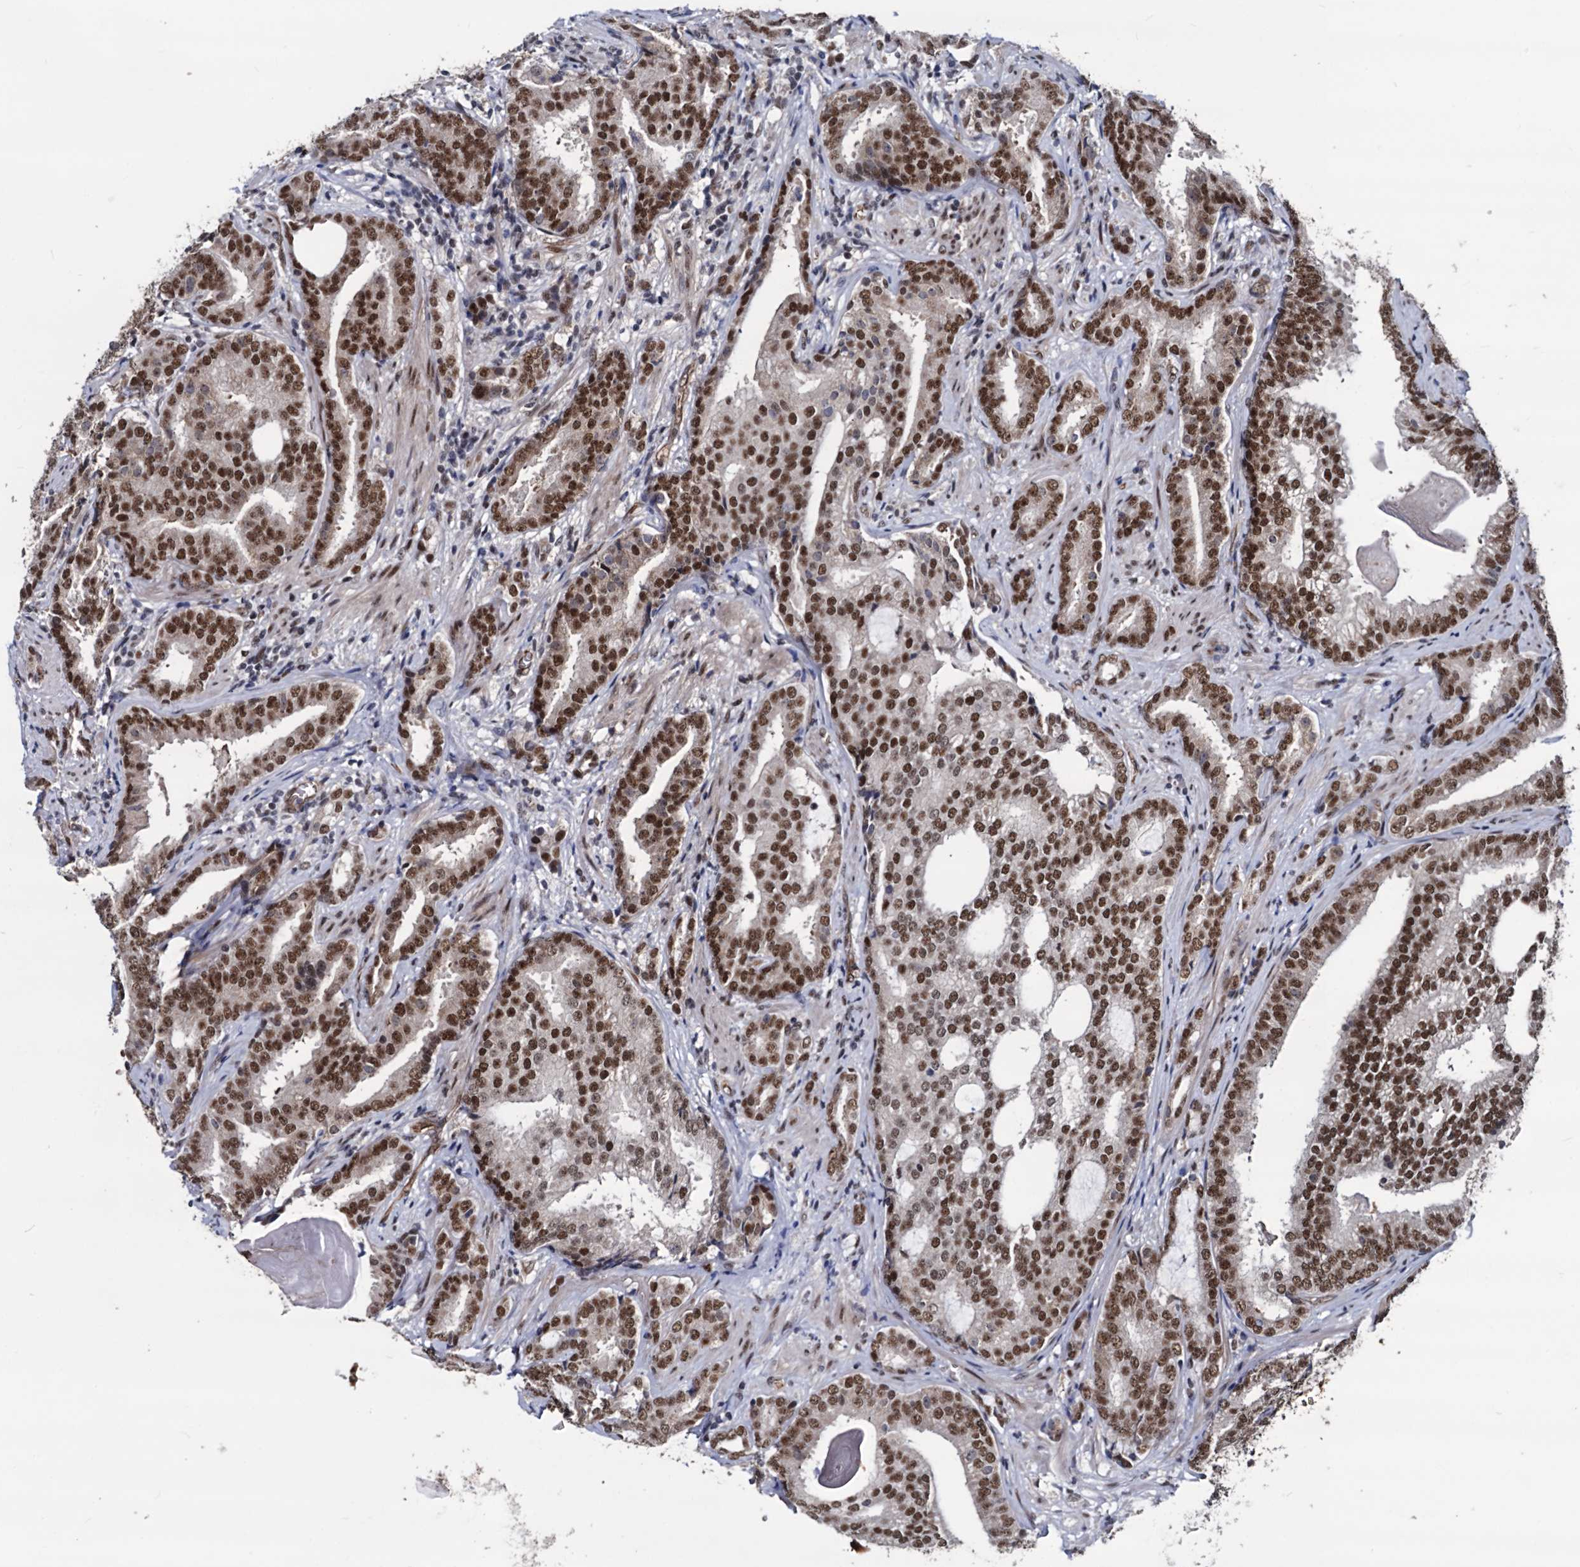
{"staining": {"intensity": "strong", "quantity": ">75%", "location": "nuclear"}, "tissue": "prostate cancer", "cell_type": "Tumor cells", "image_type": "cancer", "snomed": [{"axis": "morphology", "description": "Adenocarcinoma, High grade"}, {"axis": "topography", "description": "Prostate"}], "caption": "The micrograph exhibits immunohistochemical staining of prostate cancer. There is strong nuclear expression is appreciated in approximately >75% of tumor cells.", "gene": "GALNT11", "patient": {"sex": "male", "age": 63}}